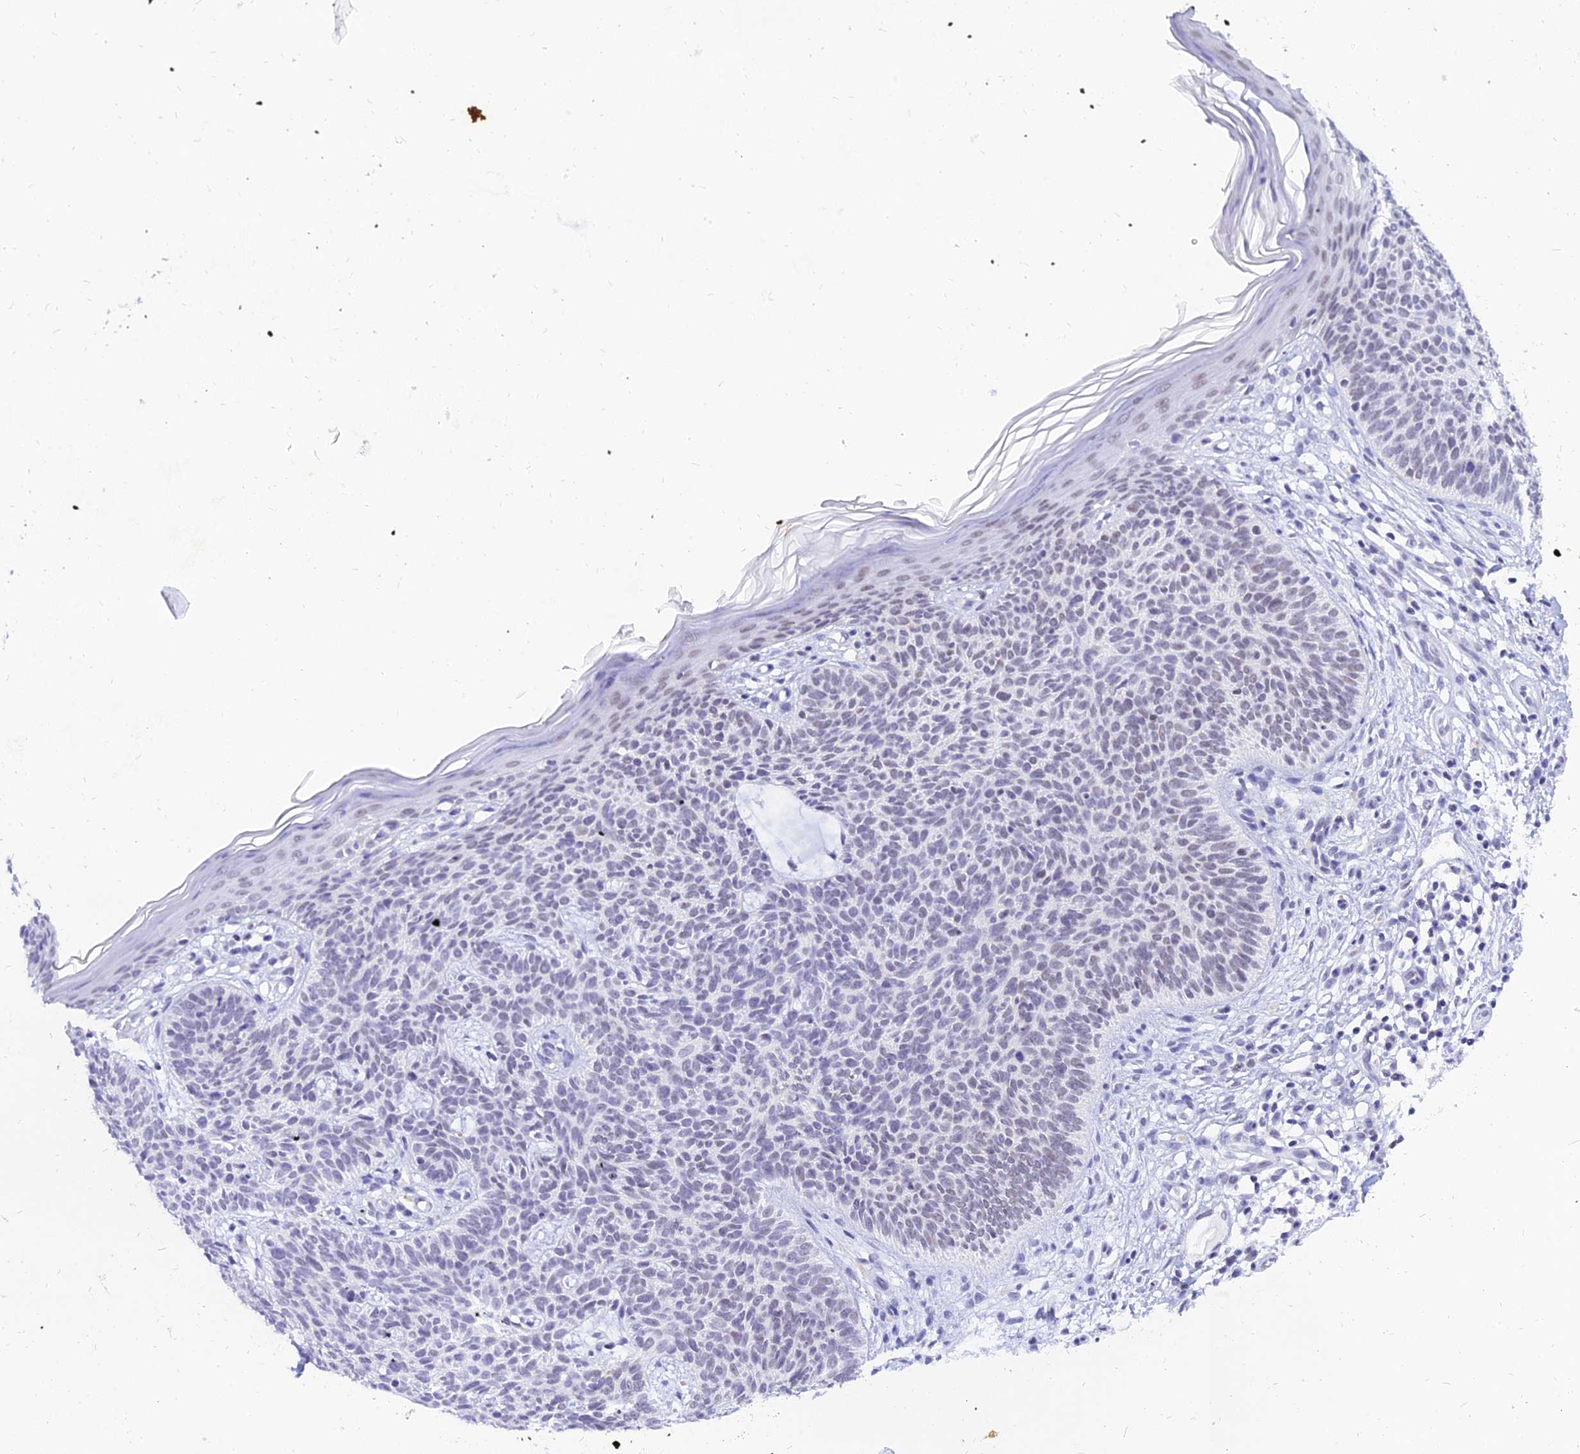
{"staining": {"intensity": "weak", "quantity": "<25%", "location": "nuclear"}, "tissue": "skin cancer", "cell_type": "Tumor cells", "image_type": "cancer", "snomed": [{"axis": "morphology", "description": "Basal cell carcinoma"}, {"axis": "topography", "description": "Skin"}], "caption": "The micrograph reveals no significant expression in tumor cells of skin cancer (basal cell carcinoma).", "gene": "DPY30", "patient": {"sex": "female", "age": 66}}